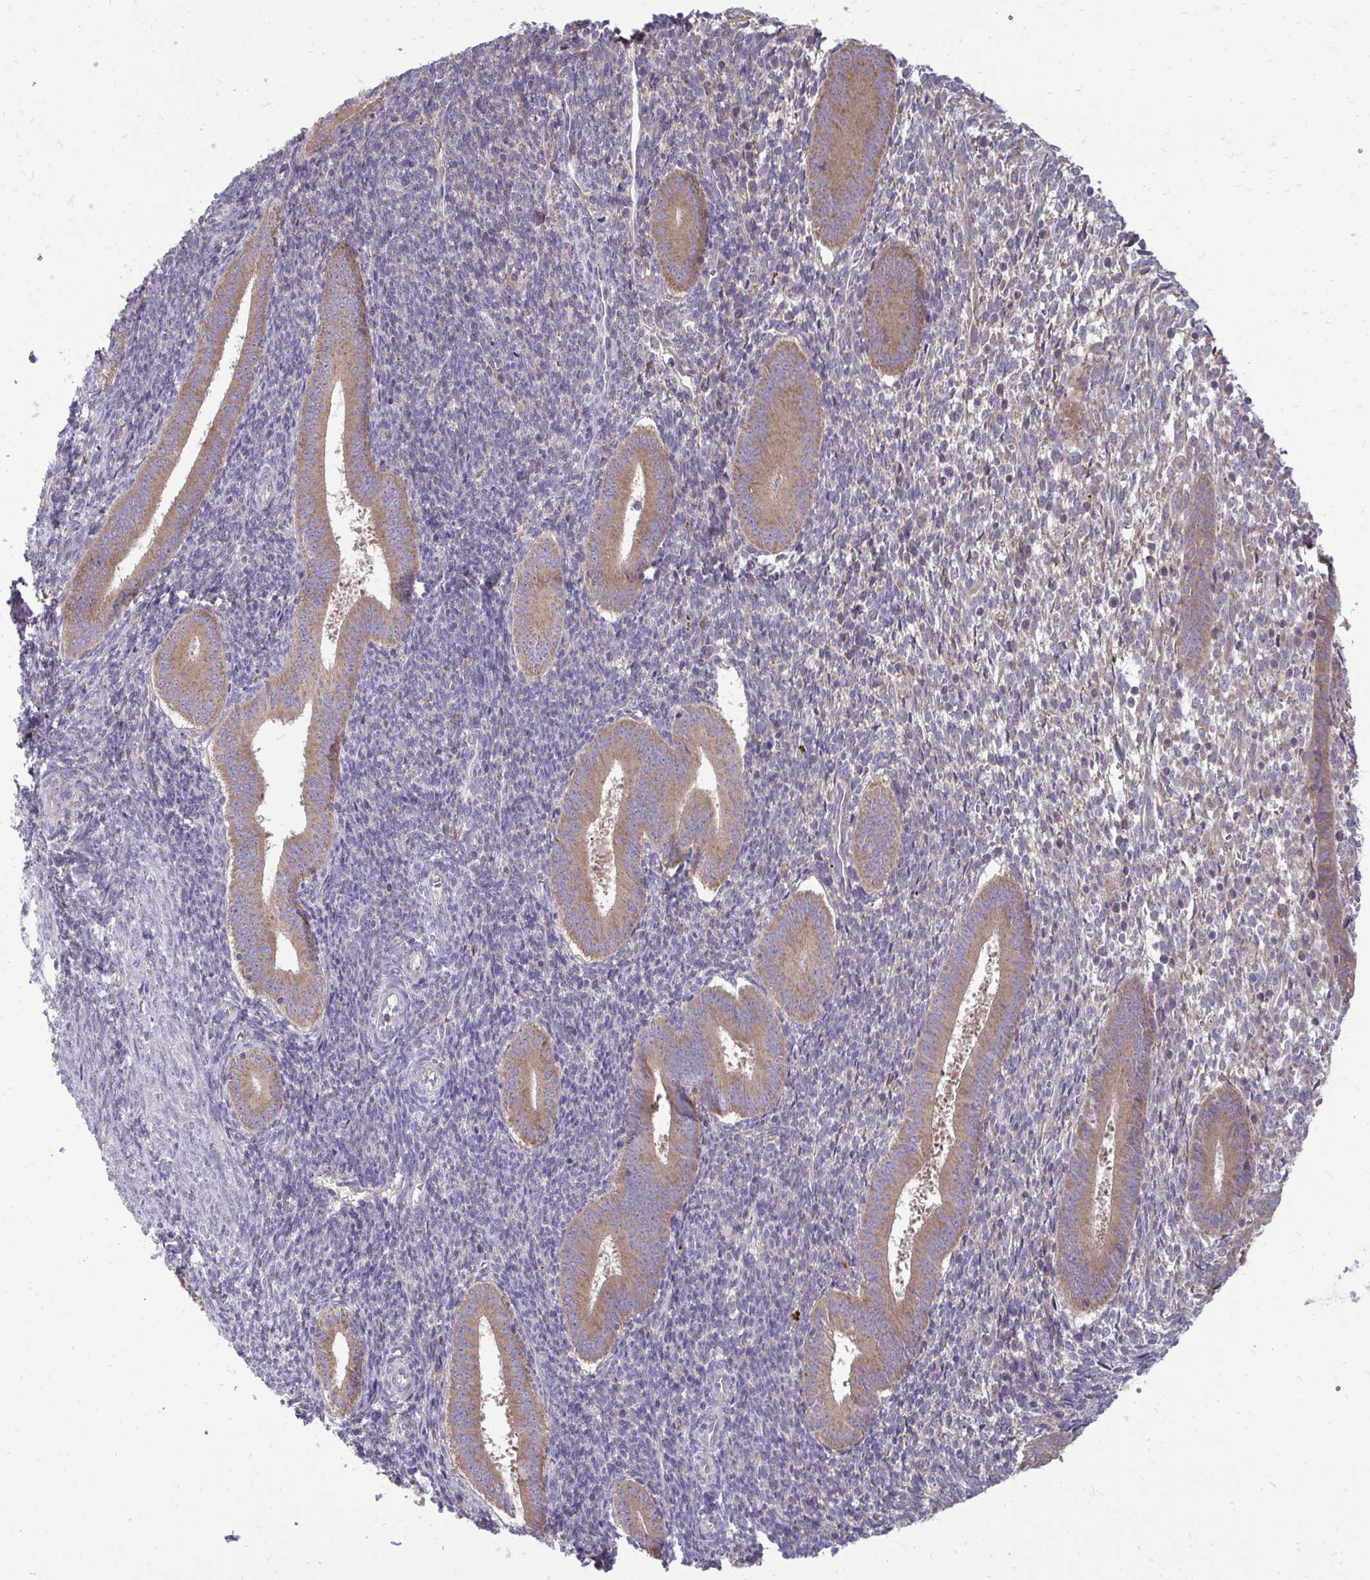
{"staining": {"intensity": "moderate", "quantity": "<25%", "location": "cytoplasmic/membranous"}, "tissue": "endometrium", "cell_type": "Cells in endometrial stroma", "image_type": "normal", "snomed": [{"axis": "morphology", "description": "Normal tissue, NOS"}, {"axis": "topography", "description": "Endometrium"}], "caption": "A high-resolution photomicrograph shows immunohistochemistry (IHC) staining of benign endometrium, which exhibits moderate cytoplasmic/membranous staining in approximately <25% of cells in endometrial stroma.", "gene": "RPLP2", "patient": {"sex": "female", "age": 25}}